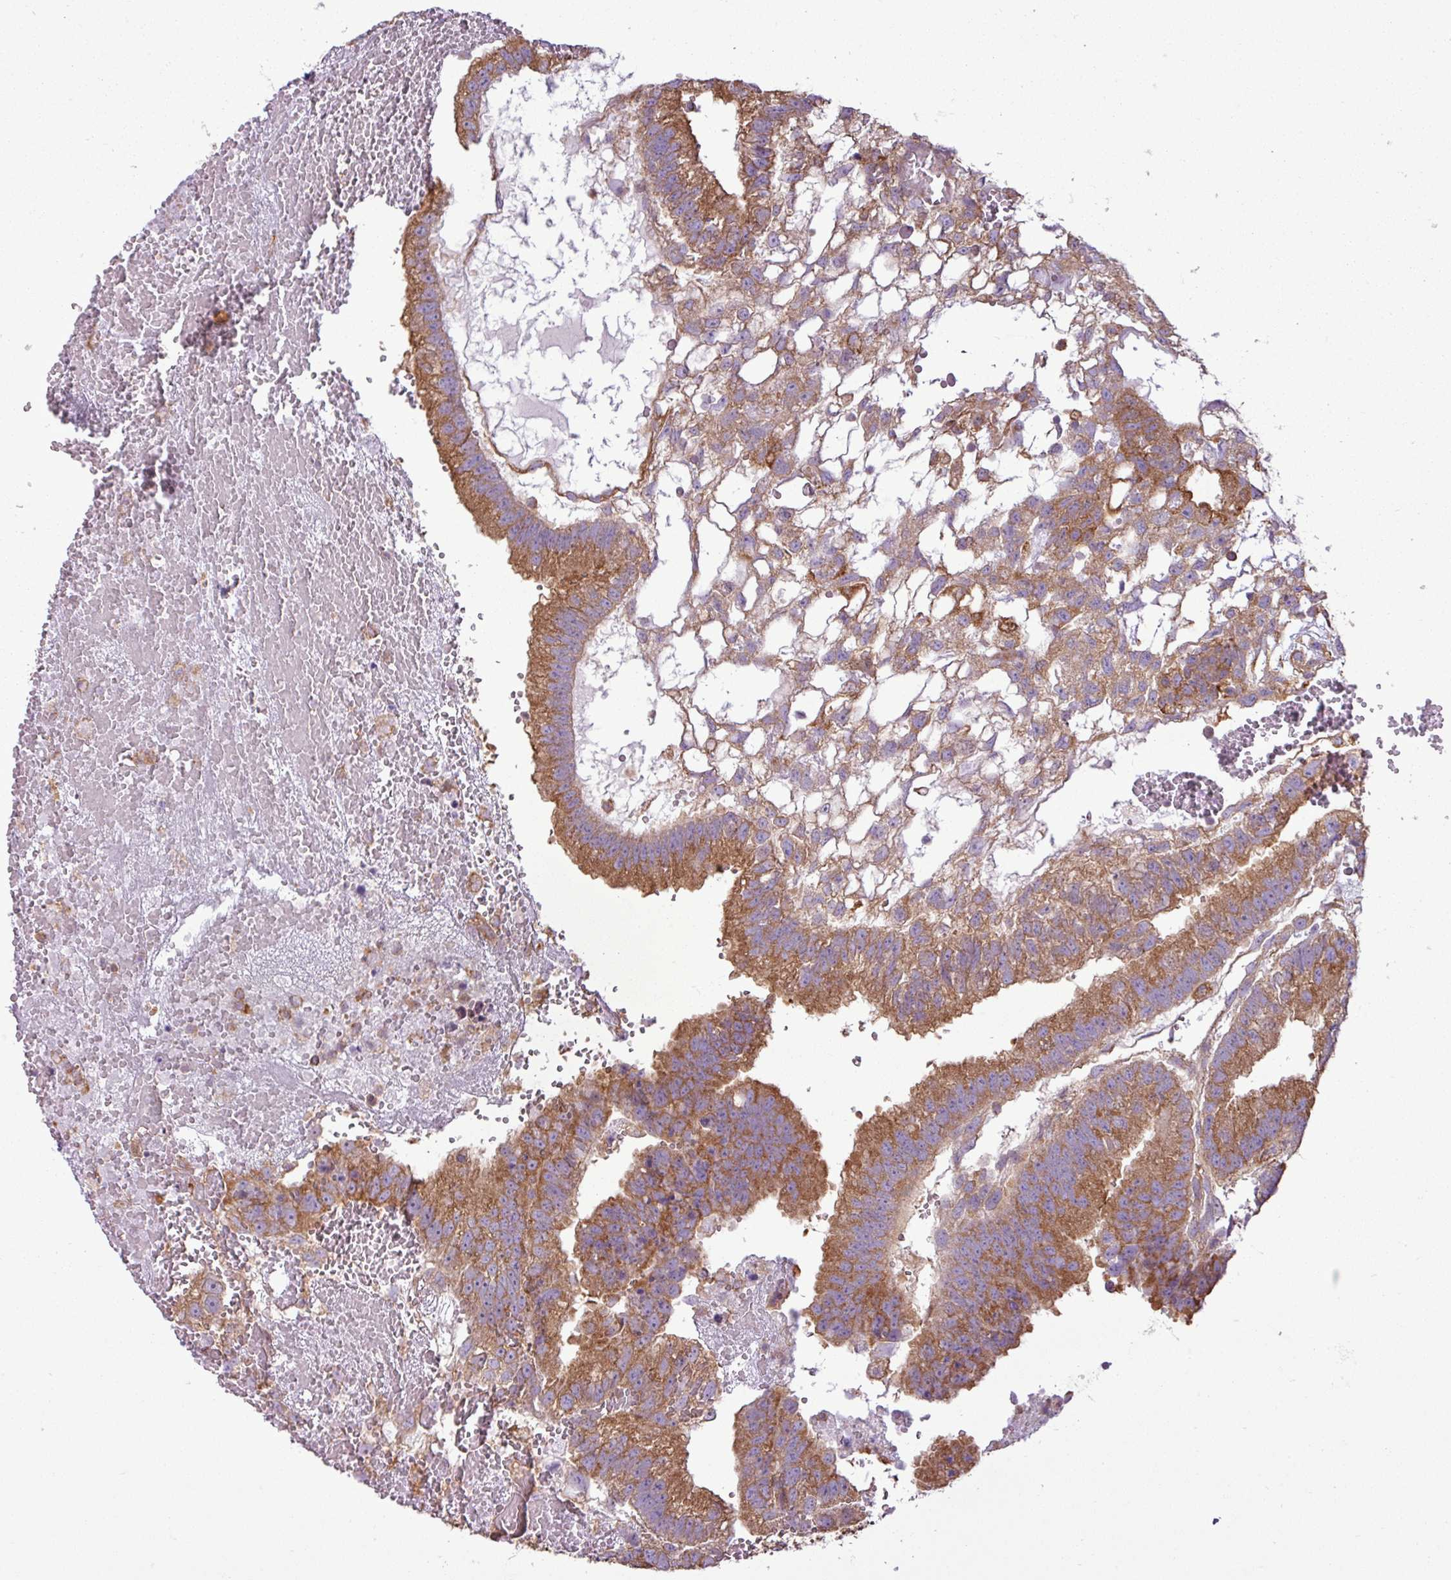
{"staining": {"intensity": "moderate", "quantity": ">75%", "location": "cytoplasmic/membranous"}, "tissue": "testis cancer", "cell_type": "Tumor cells", "image_type": "cancer", "snomed": [{"axis": "morphology", "description": "Normal tissue, NOS"}, {"axis": "morphology", "description": "Carcinoma, Embryonal, NOS"}, {"axis": "topography", "description": "Testis"}], "caption": "Testis embryonal carcinoma stained for a protein (brown) displays moderate cytoplasmic/membranous positive expression in approximately >75% of tumor cells.", "gene": "PACSIN2", "patient": {"sex": "male", "age": 32}}